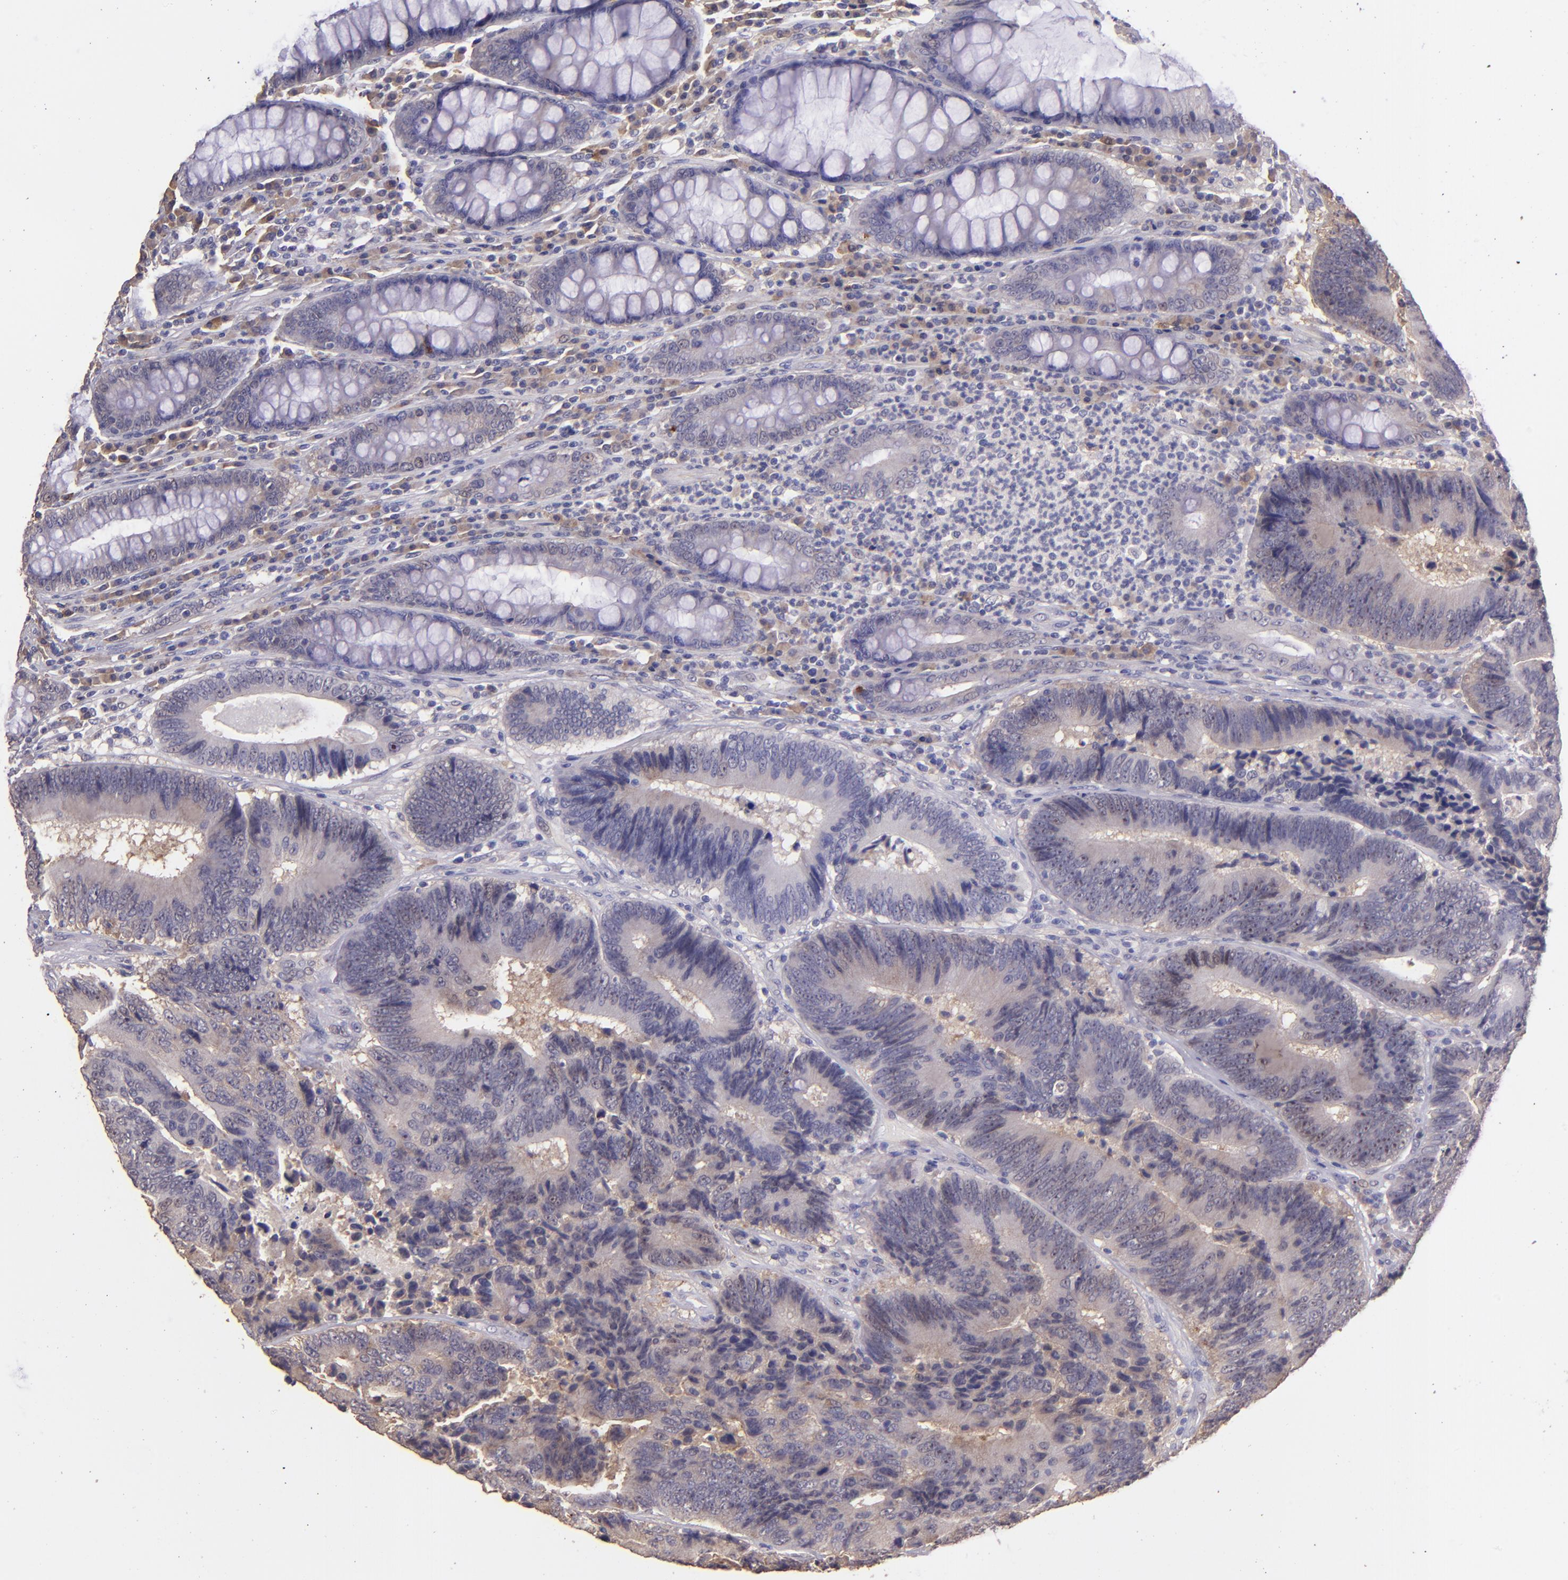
{"staining": {"intensity": "weak", "quantity": "25%-75%", "location": "cytoplasmic/membranous"}, "tissue": "colorectal cancer", "cell_type": "Tumor cells", "image_type": "cancer", "snomed": [{"axis": "morphology", "description": "Normal tissue, NOS"}, {"axis": "morphology", "description": "Adenocarcinoma, NOS"}, {"axis": "topography", "description": "Colon"}], "caption": "Weak cytoplasmic/membranous expression for a protein is present in about 25%-75% of tumor cells of colorectal cancer (adenocarcinoma) using IHC.", "gene": "PAPPA", "patient": {"sex": "female", "age": 78}}